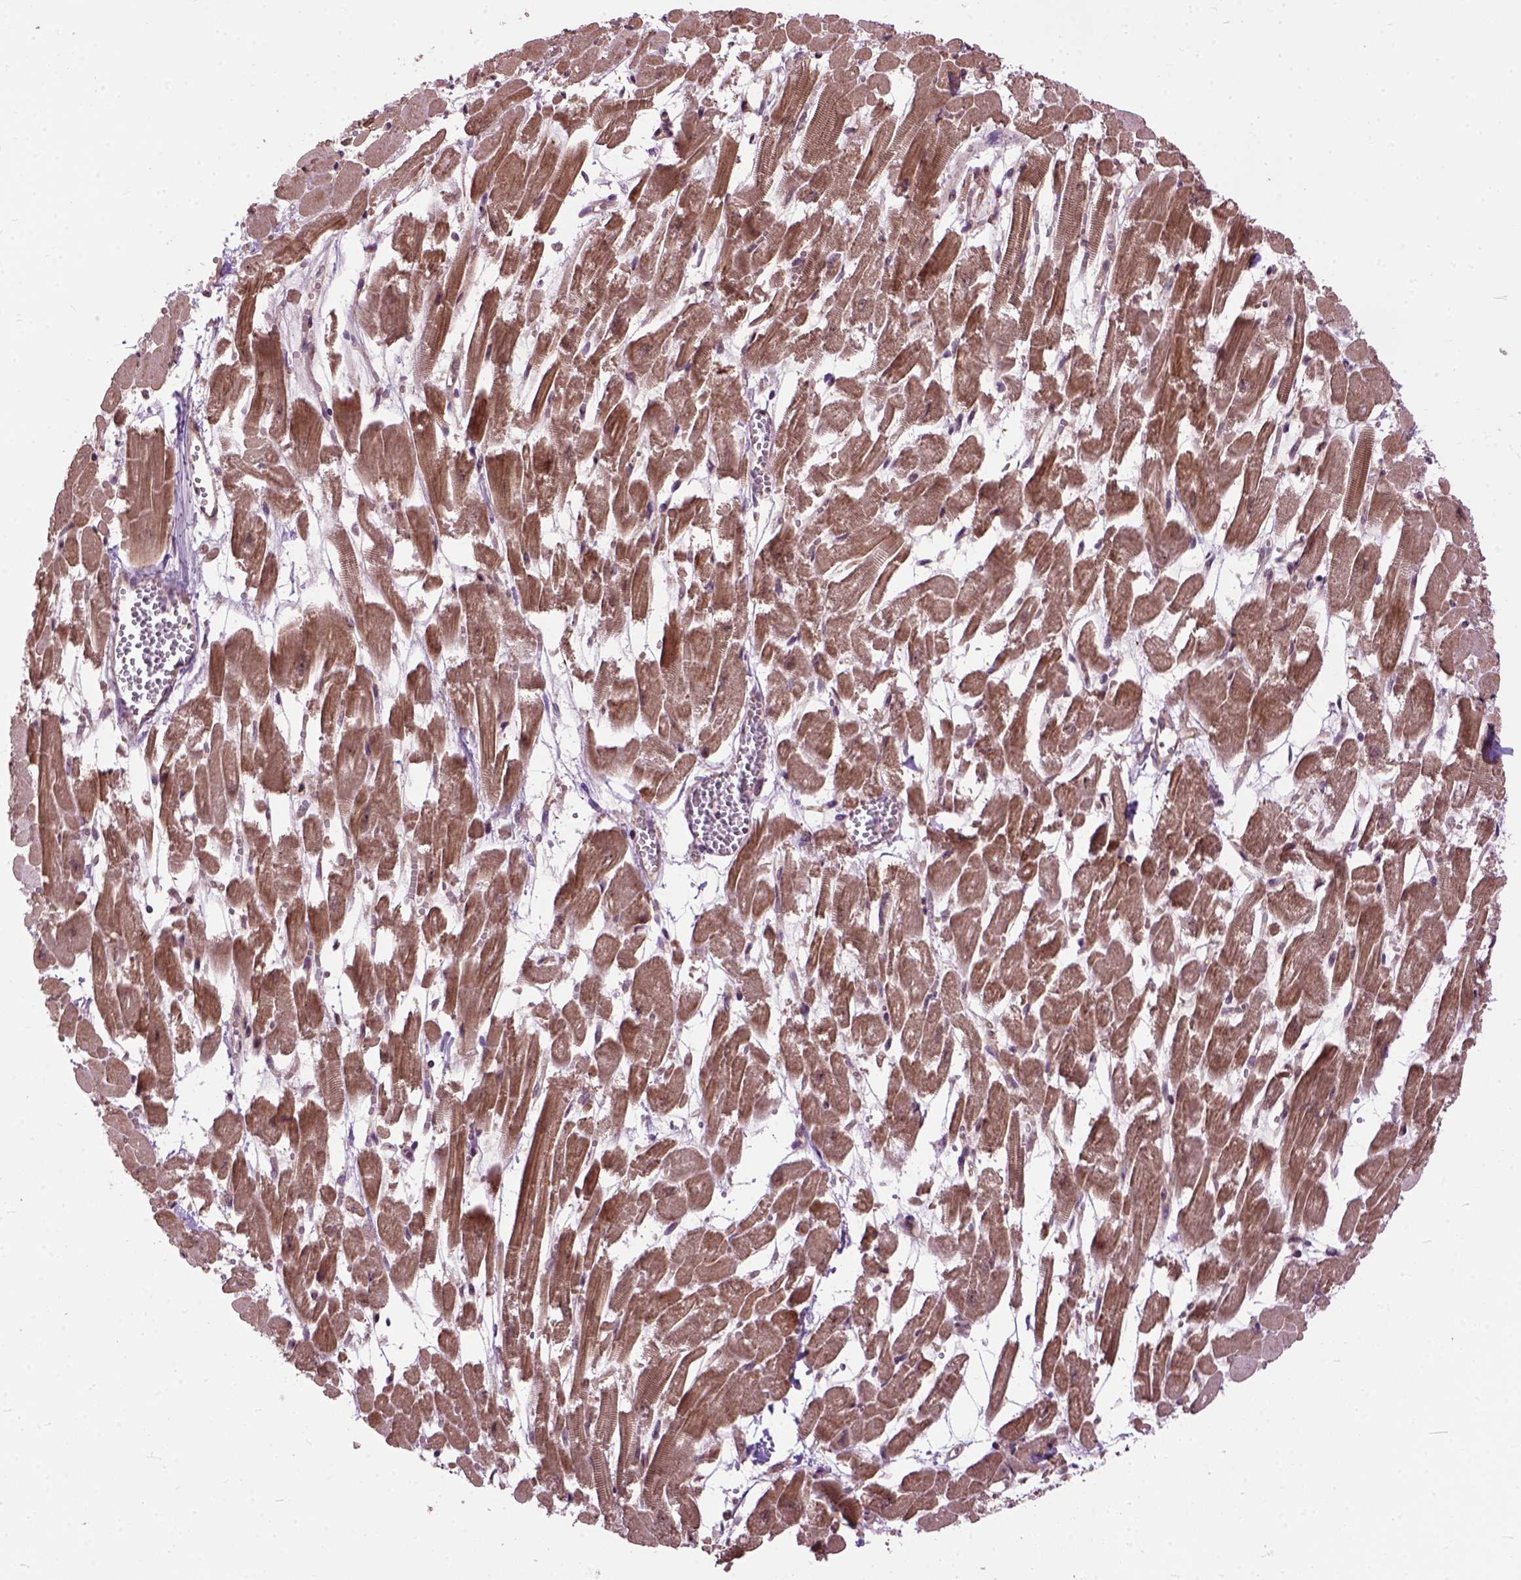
{"staining": {"intensity": "moderate", "quantity": ">75%", "location": "cytoplasmic/membranous,nuclear"}, "tissue": "heart muscle", "cell_type": "Cardiomyocytes", "image_type": "normal", "snomed": [{"axis": "morphology", "description": "Normal tissue, NOS"}, {"axis": "topography", "description": "Heart"}], "caption": "Protein analysis of benign heart muscle demonstrates moderate cytoplasmic/membranous,nuclear expression in about >75% of cardiomyocytes.", "gene": "ZNF630", "patient": {"sex": "female", "age": 52}}